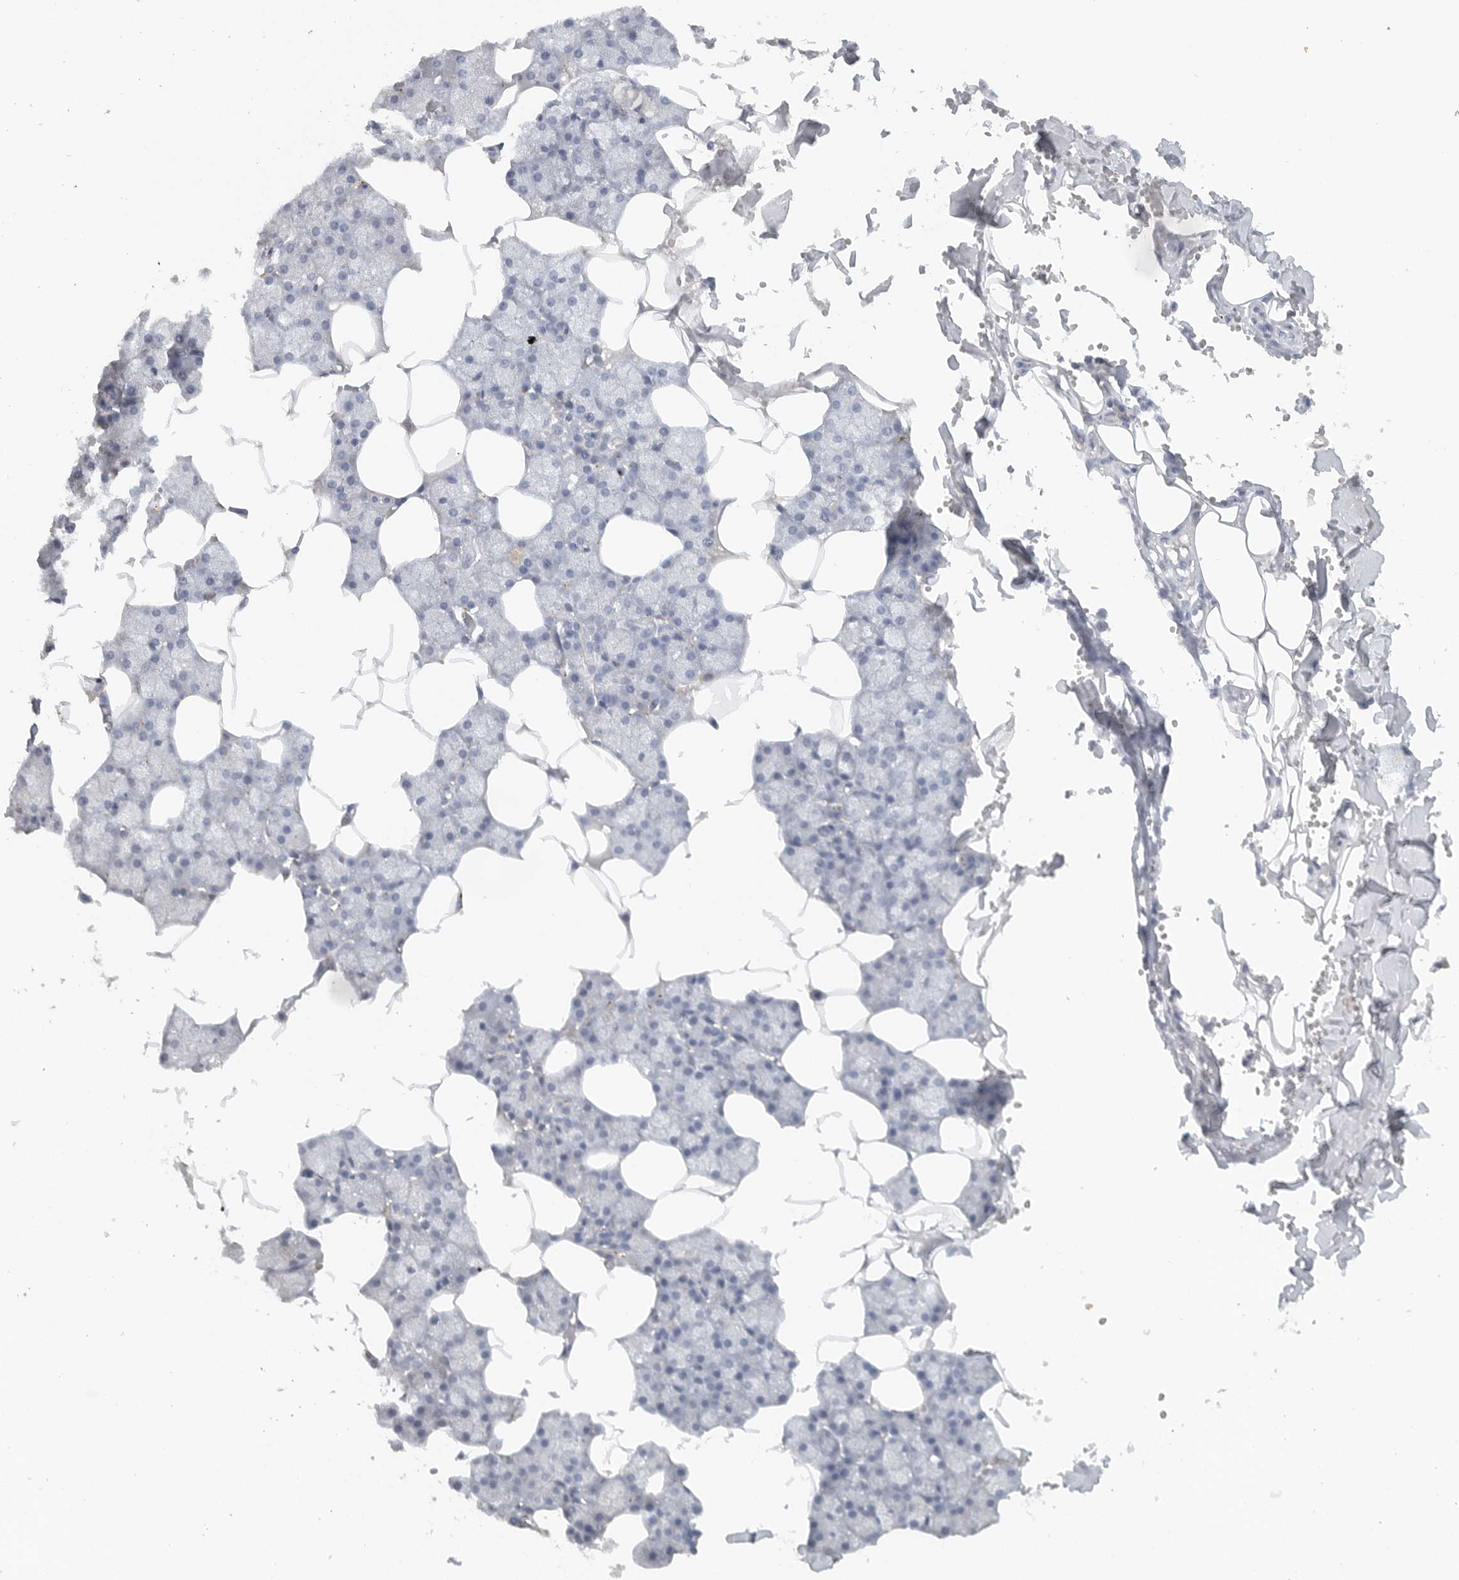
{"staining": {"intensity": "negative", "quantity": "none", "location": "none"}, "tissue": "salivary gland", "cell_type": "Glandular cells", "image_type": "normal", "snomed": [{"axis": "morphology", "description": "Normal tissue, NOS"}, {"axis": "topography", "description": "Salivary gland"}], "caption": "This is an immunohistochemistry (IHC) histopathology image of unremarkable salivary gland. There is no positivity in glandular cells.", "gene": "PAM", "patient": {"sex": "male", "age": 62}}